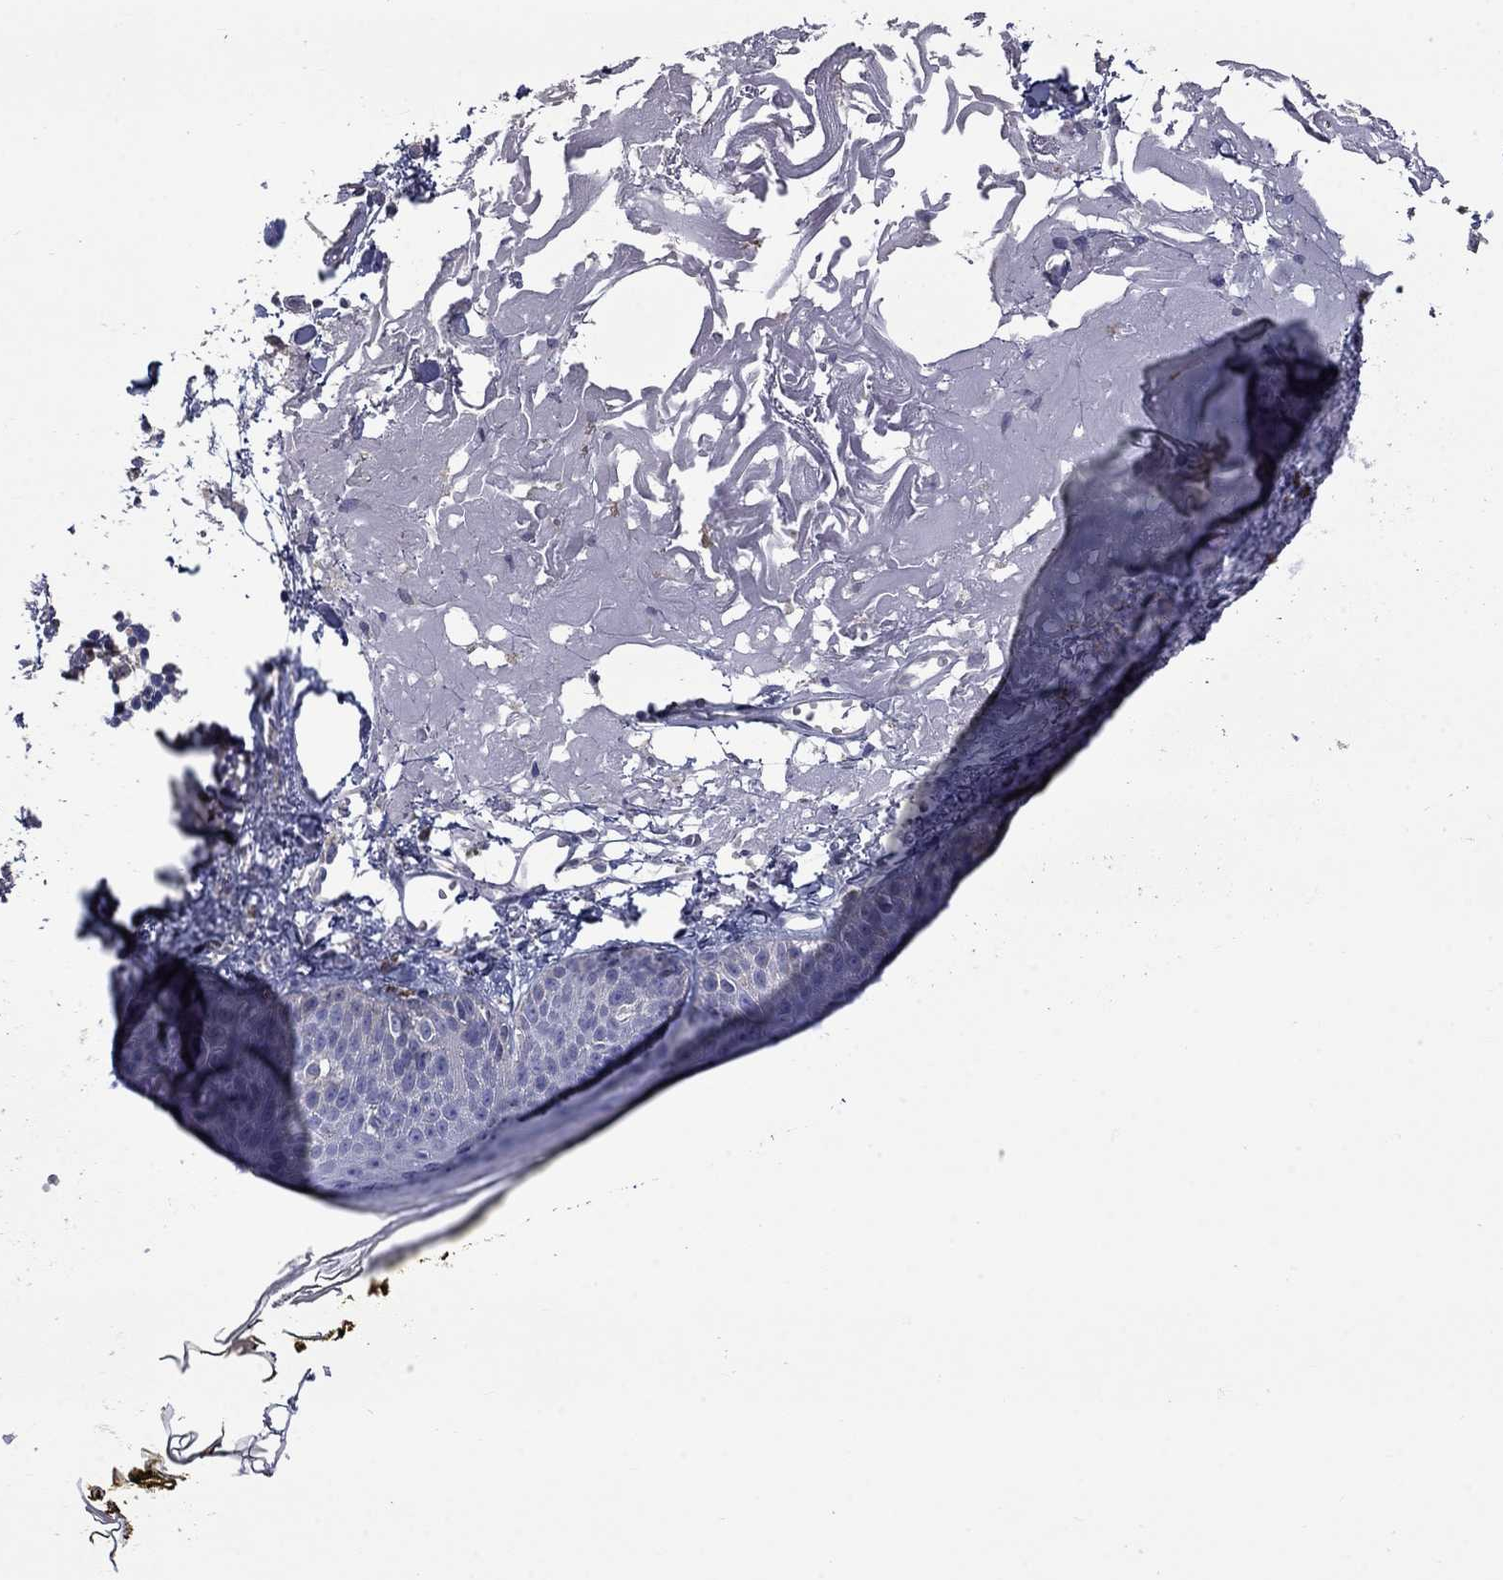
{"staining": {"intensity": "negative", "quantity": "none", "location": "none"}, "tissue": "skin", "cell_type": "Fibroblasts", "image_type": "normal", "snomed": [{"axis": "morphology", "description": "Normal tissue, NOS"}, {"axis": "topography", "description": "Skin"}], "caption": "IHC histopathology image of normal skin stained for a protein (brown), which shows no expression in fibroblasts.", "gene": "PLEK", "patient": {"sex": "male", "age": 76}}